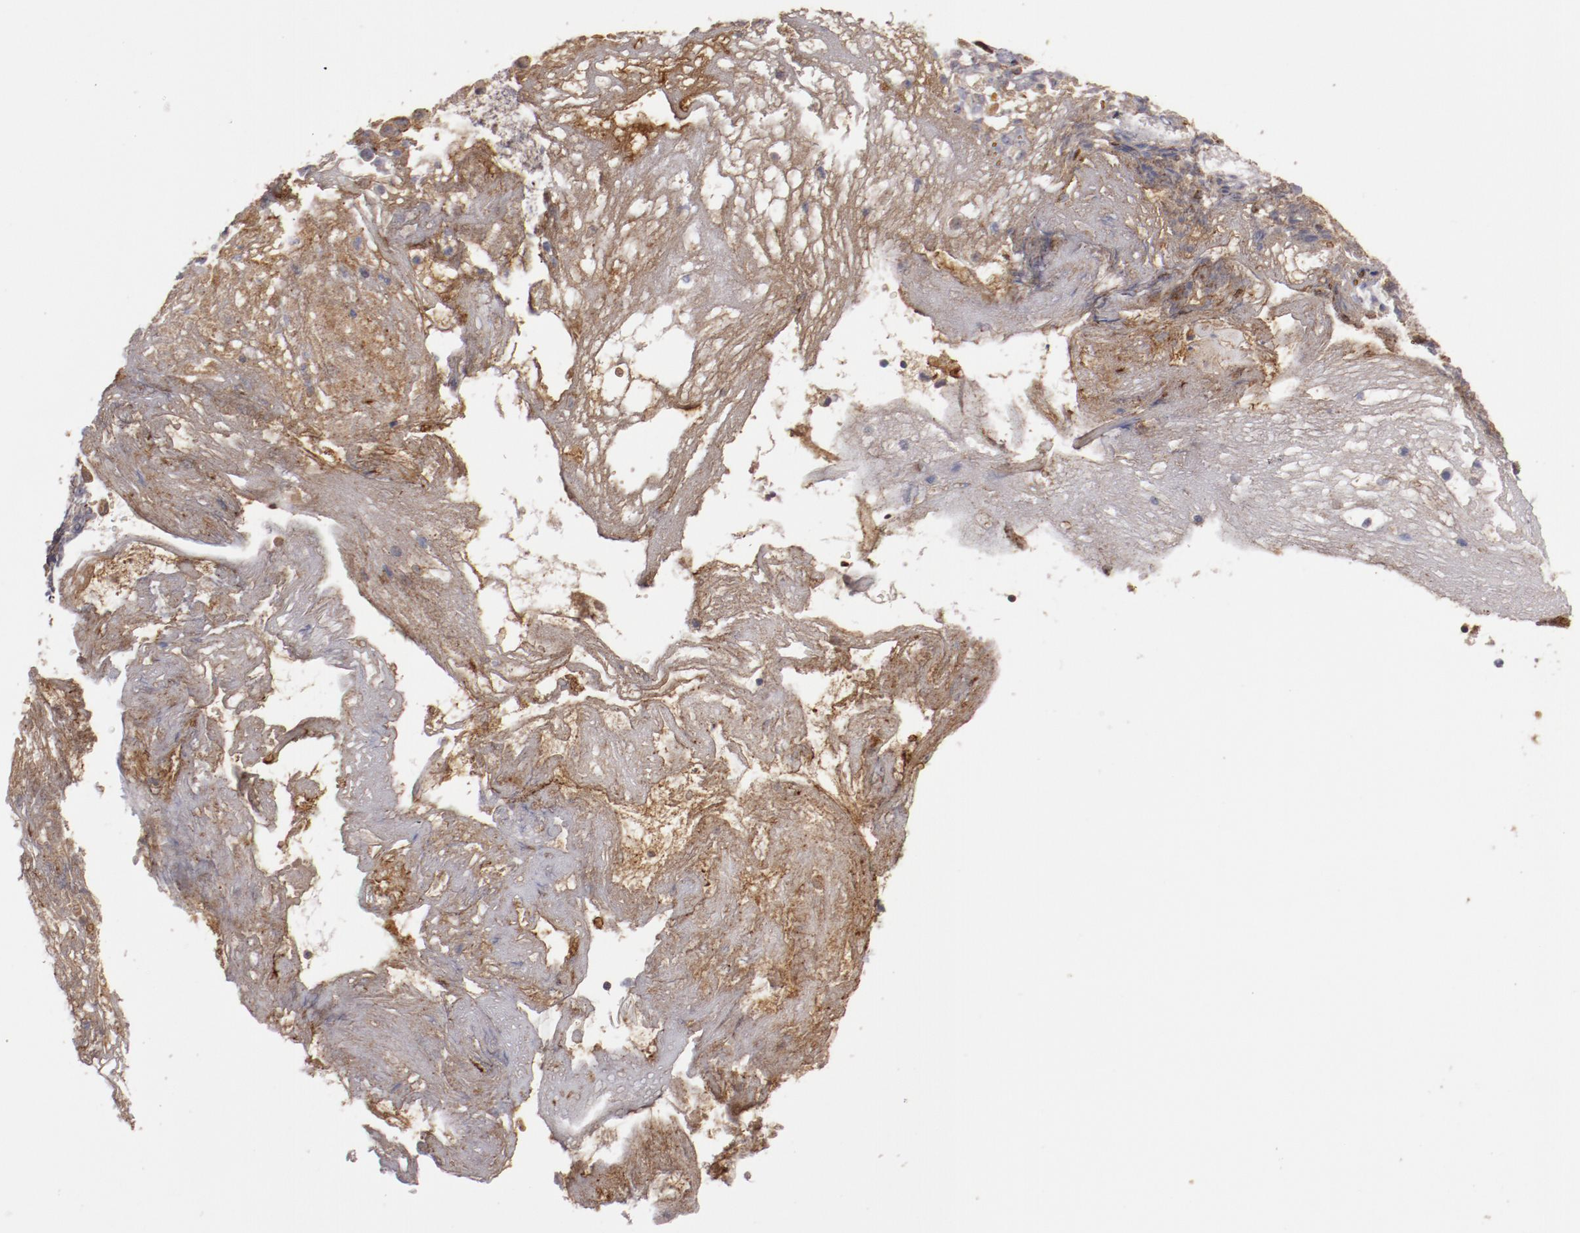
{"staining": {"intensity": "weak", "quantity": "25%-75%", "location": "cytoplasmic/membranous"}, "tissue": "ovarian cancer", "cell_type": "Tumor cells", "image_type": "cancer", "snomed": [{"axis": "morphology", "description": "Carcinoma, endometroid"}, {"axis": "topography", "description": "Ovary"}], "caption": "Protein expression analysis of ovarian endometroid carcinoma displays weak cytoplasmic/membranous positivity in approximately 25%-75% of tumor cells.", "gene": "MBL2", "patient": {"sex": "female", "age": 42}}